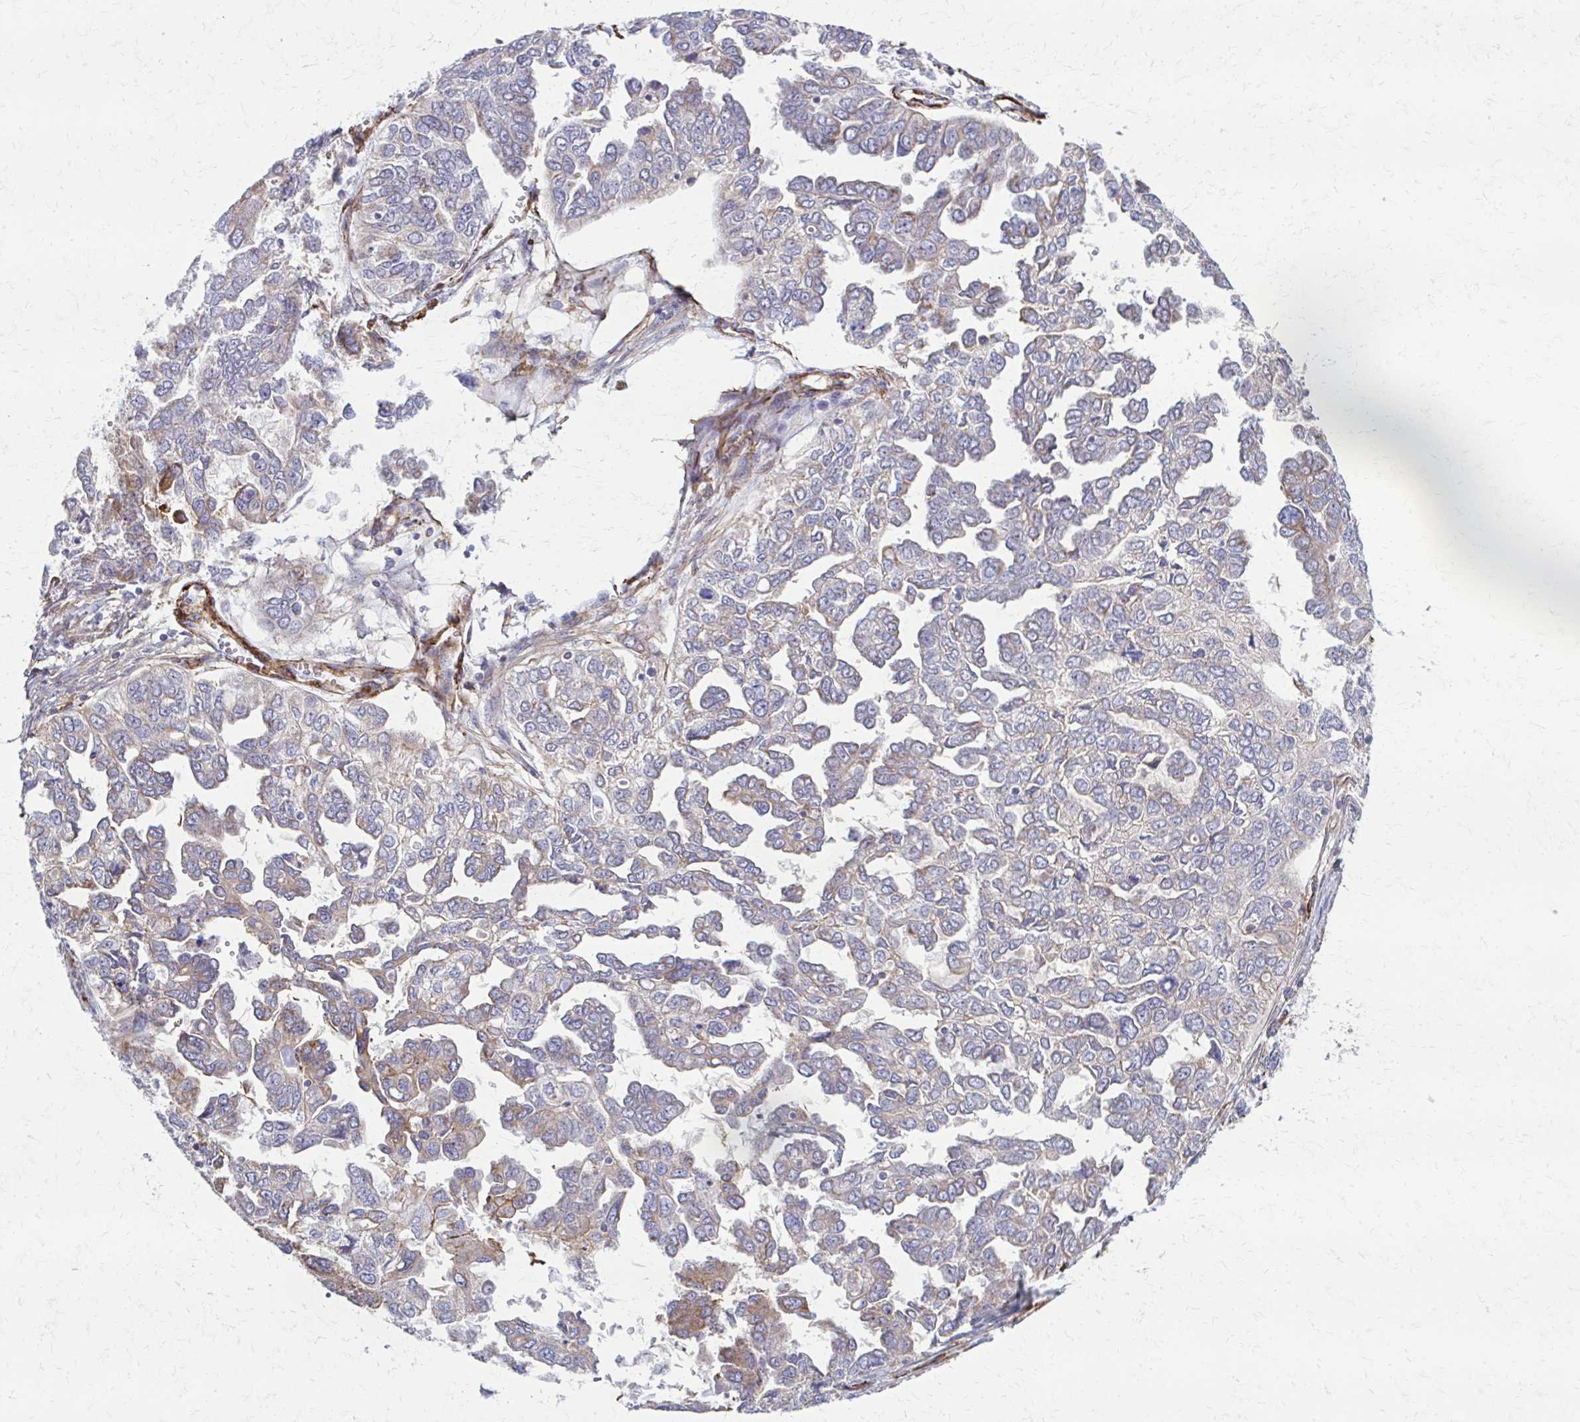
{"staining": {"intensity": "moderate", "quantity": "<25%", "location": "cytoplasmic/membranous"}, "tissue": "ovarian cancer", "cell_type": "Tumor cells", "image_type": "cancer", "snomed": [{"axis": "morphology", "description": "Cystadenocarcinoma, serous, NOS"}, {"axis": "topography", "description": "Ovary"}], "caption": "IHC of ovarian cancer exhibits low levels of moderate cytoplasmic/membranous positivity in about <25% of tumor cells. The protein is stained brown, and the nuclei are stained in blue (DAB IHC with brightfield microscopy, high magnification).", "gene": "TIMMDC1", "patient": {"sex": "female", "age": 53}}